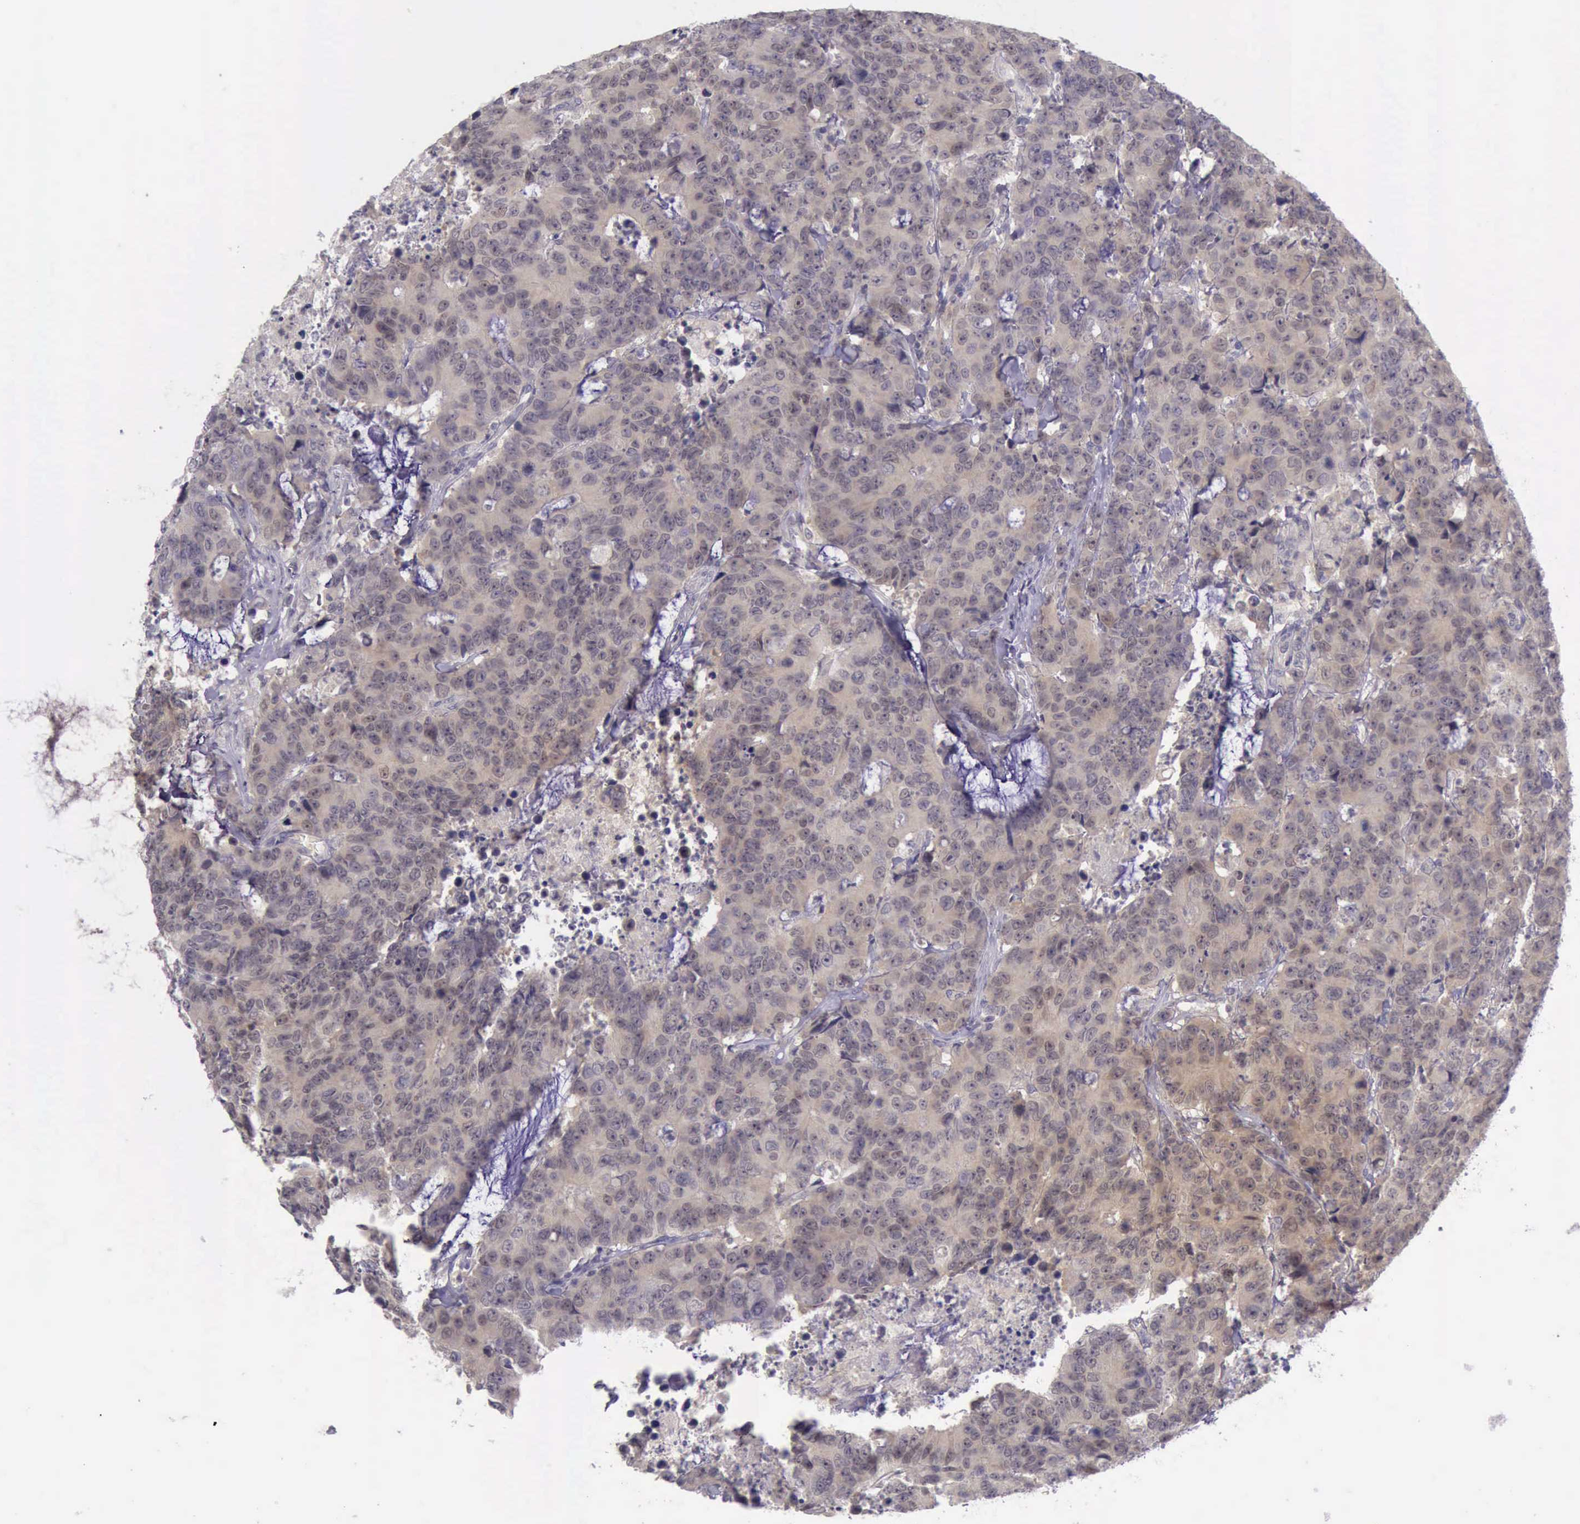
{"staining": {"intensity": "weak", "quantity": ">75%", "location": "cytoplasmic/membranous"}, "tissue": "colorectal cancer", "cell_type": "Tumor cells", "image_type": "cancer", "snomed": [{"axis": "morphology", "description": "Adenocarcinoma, NOS"}, {"axis": "topography", "description": "Colon"}], "caption": "This micrograph exhibits IHC staining of colorectal adenocarcinoma, with low weak cytoplasmic/membranous staining in about >75% of tumor cells.", "gene": "ARNT2", "patient": {"sex": "female", "age": 86}}